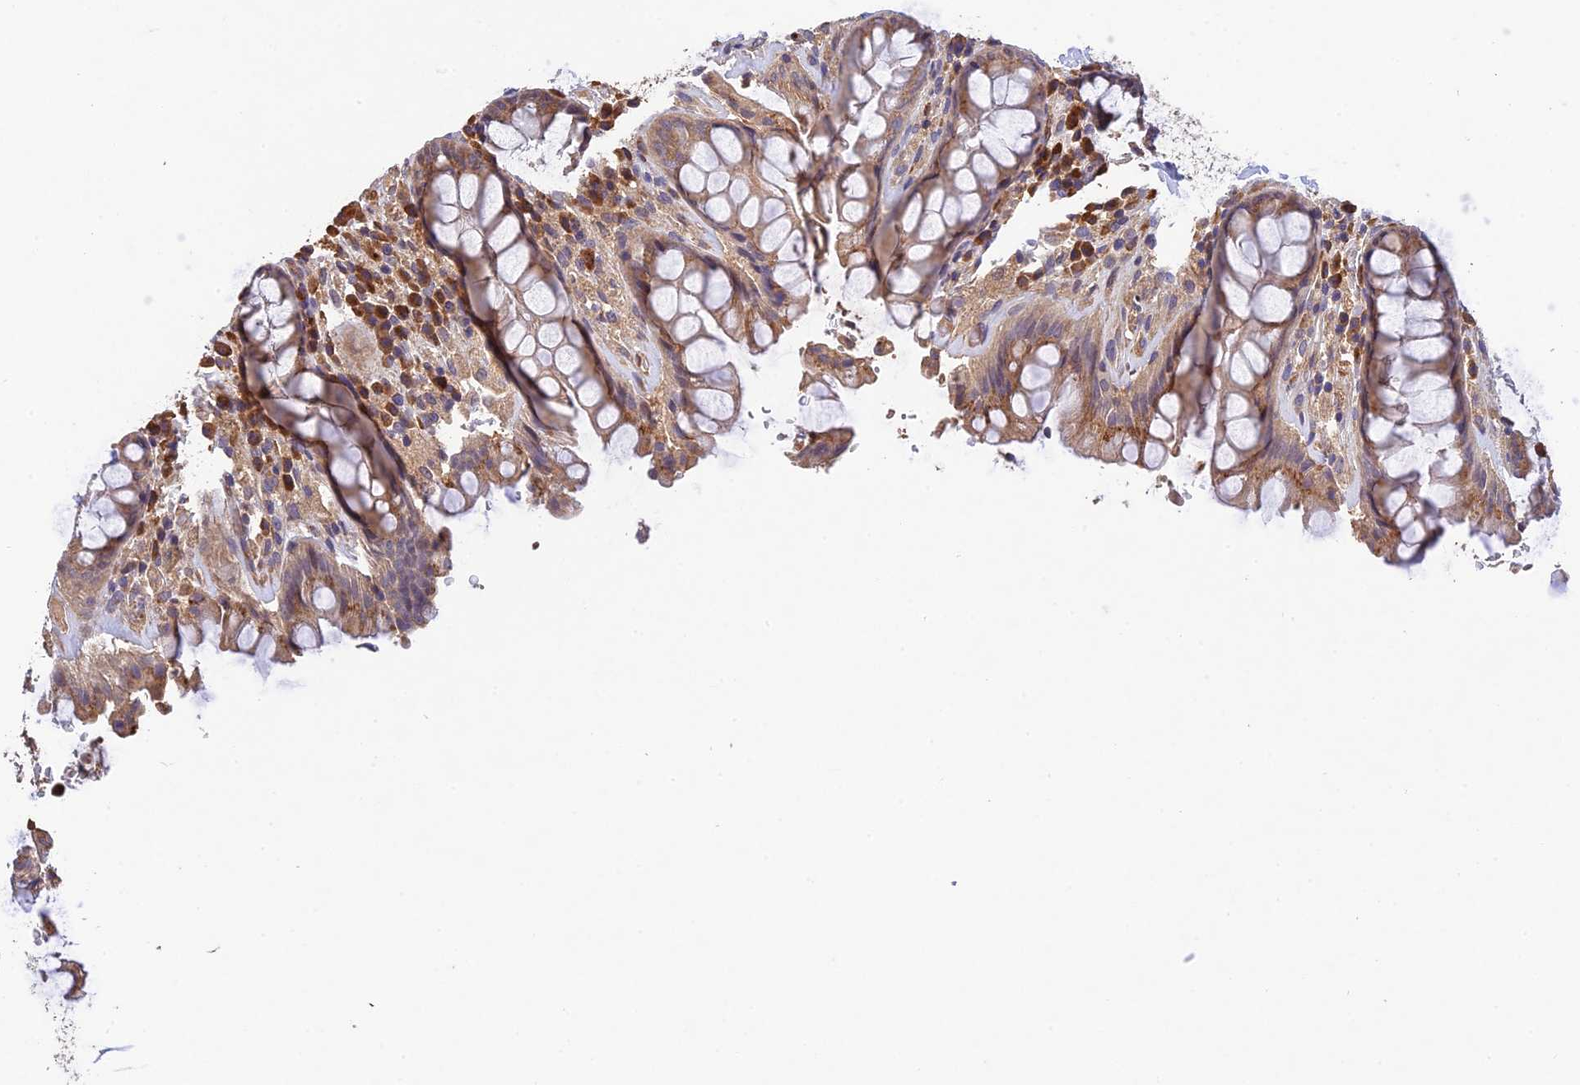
{"staining": {"intensity": "moderate", "quantity": "25%-75%", "location": "cytoplasmic/membranous"}, "tissue": "rectum", "cell_type": "Glandular cells", "image_type": "normal", "snomed": [{"axis": "morphology", "description": "Normal tissue, NOS"}, {"axis": "topography", "description": "Rectum"}], "caption": "High-power microscopy captured an IHC photomicrograph of unremarkable rectum, revealing moderate cytoplasmic/membranous expression in approximately 25%-75% of glandular cells. (IHC, brightfield microscopy, high magnification).", "gene": "DENND5B", "patient": {"sex": "male", "age": 64}}